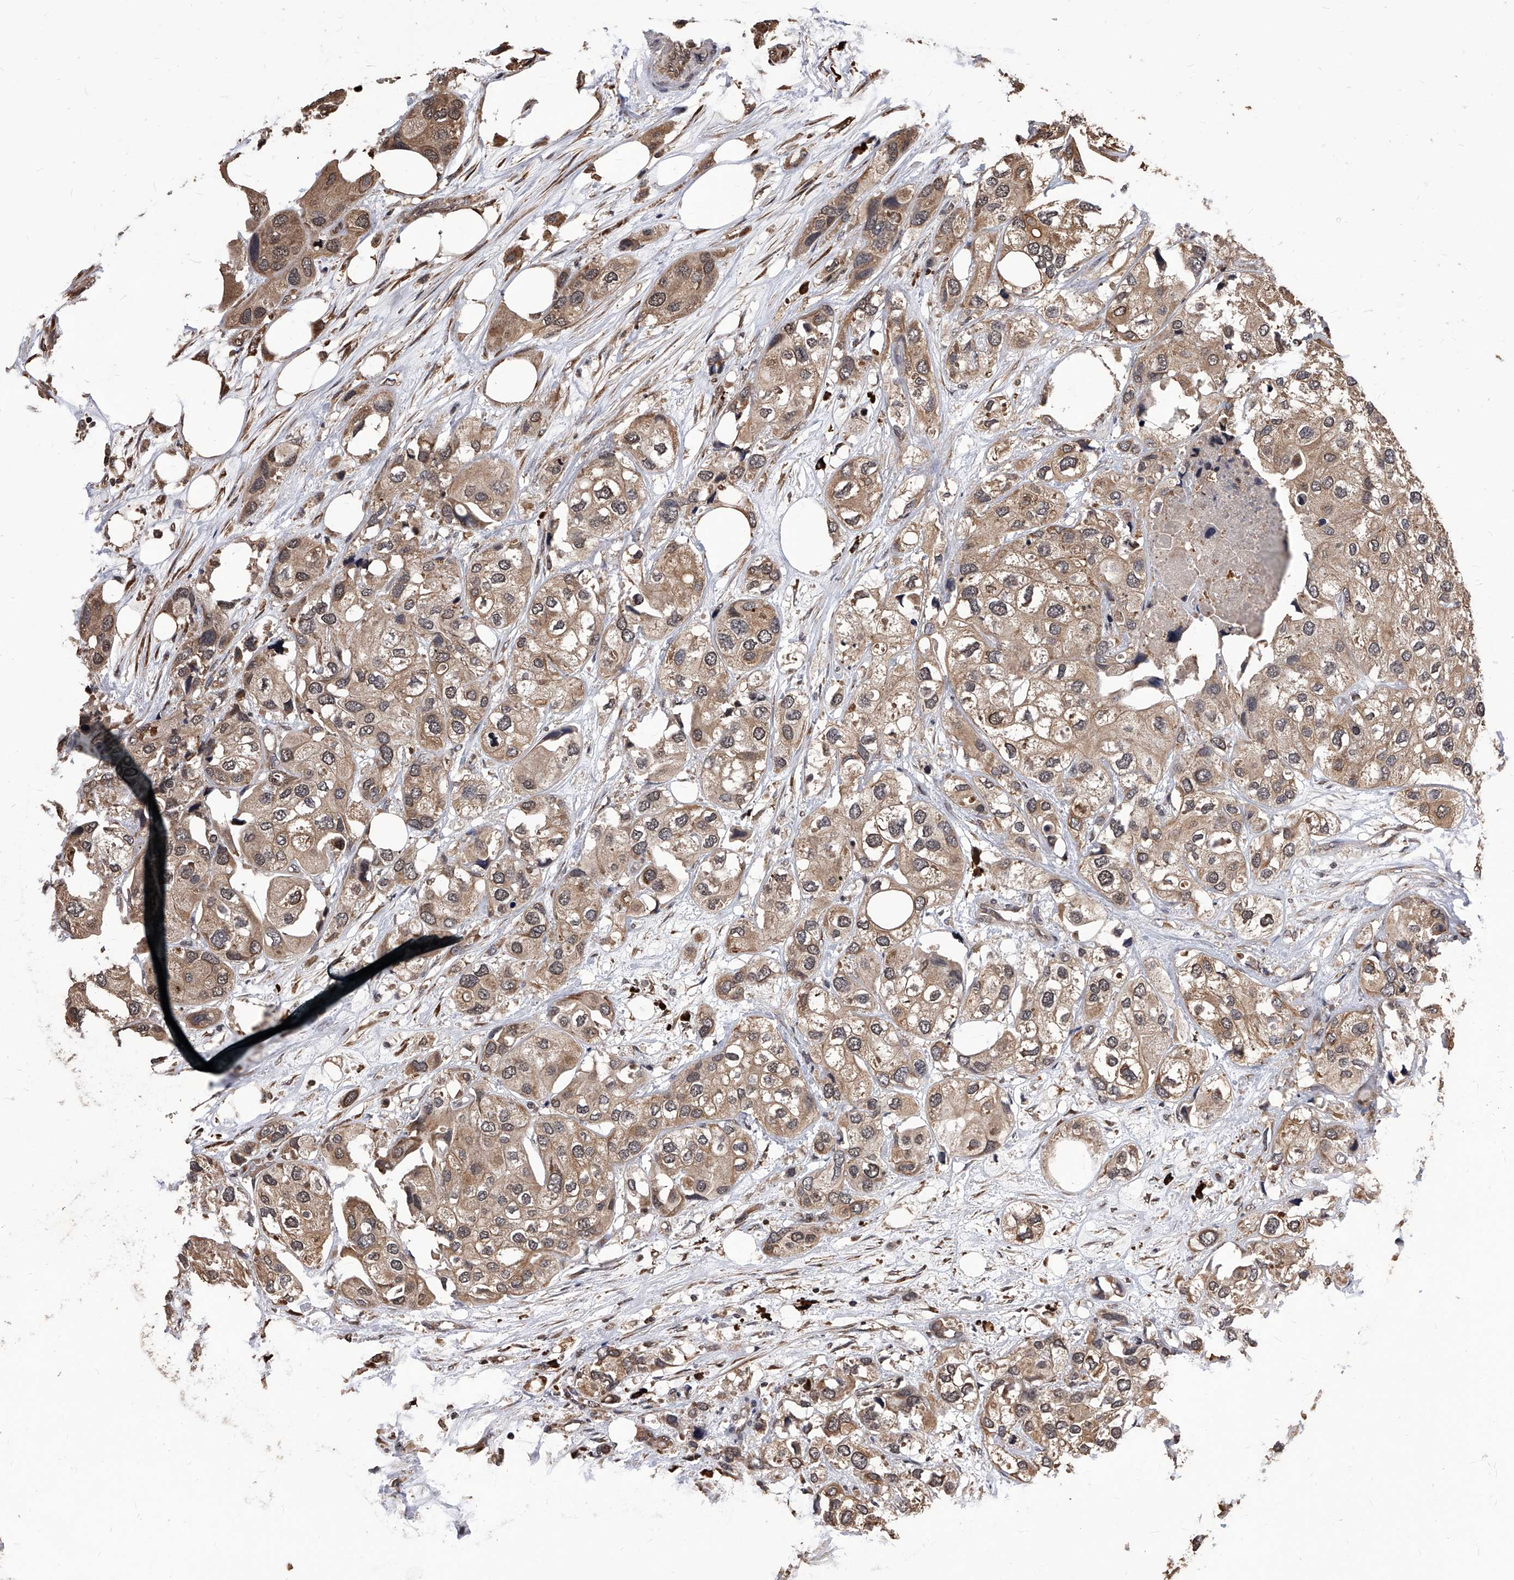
{"staining": {"intensity": "moderate", "quantity": ">75%", "location": "cytoplasmic/membranous"}, "tissue": "urothelial cancer", "cell_type": "Tumor cells", "image_type": "cancer", "snomed": [{"axis": "morphology", "description": "Urothelial carcinoma, High grade"}, {"axis": "topography", "description": "Urinary bladder"}], "caption": "Immunohistochemistry of human urothelial cancer reveals medium levels of moderate cytoplasmic/membranous positivity in approximately >75% of tumor cells.", "gene": "ID1", "patient": {"sex": "male", "age": 64}}